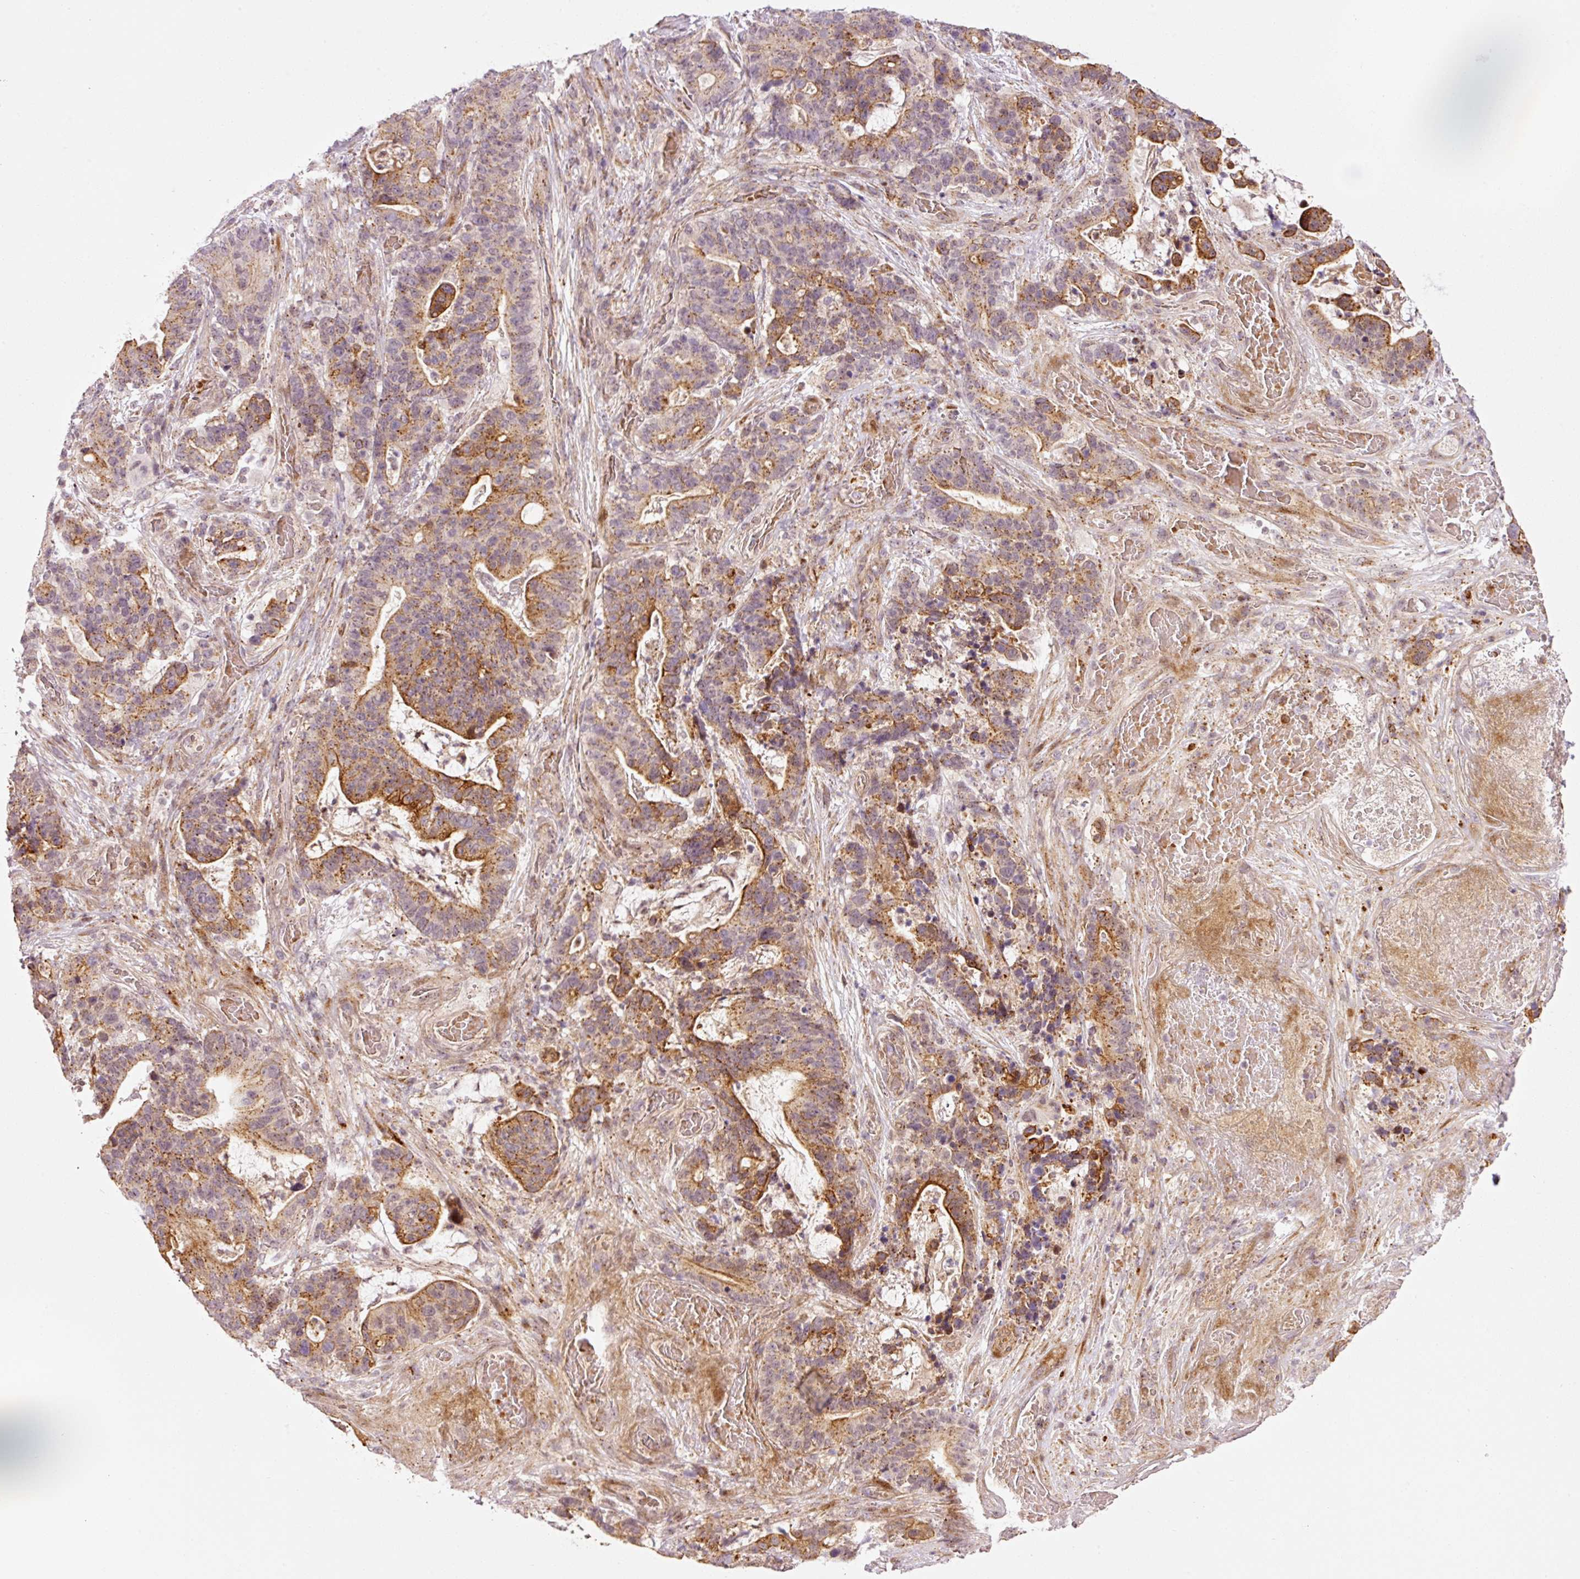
{"staining": {"intensity": "moderate", "quantity": ">75%", "location": "cytoplasmic/membranous"}, "tissue": "stomach cancer", "cell_type": "Tumor cells", "image_type": "cancer", "snomed": [{"axis": "morphology", "description": "Normal tissue, NOS"}, {"axis": "morphology", "description": "Adenocarcinoma, NOS"}, {"axis": "topography", "description": "Stomach"}], "caption": "A photomicrograph of human stomach adenocarcinoma stained for a protein demonstrates moderate cytoplasmic/membranous brown staining in tumor cells. (brown staining indicates protein expression, while blue staining denotes nuclei).", "gene": "ANKRD20A1", "patient": {"sex": "female", "age": 64}}